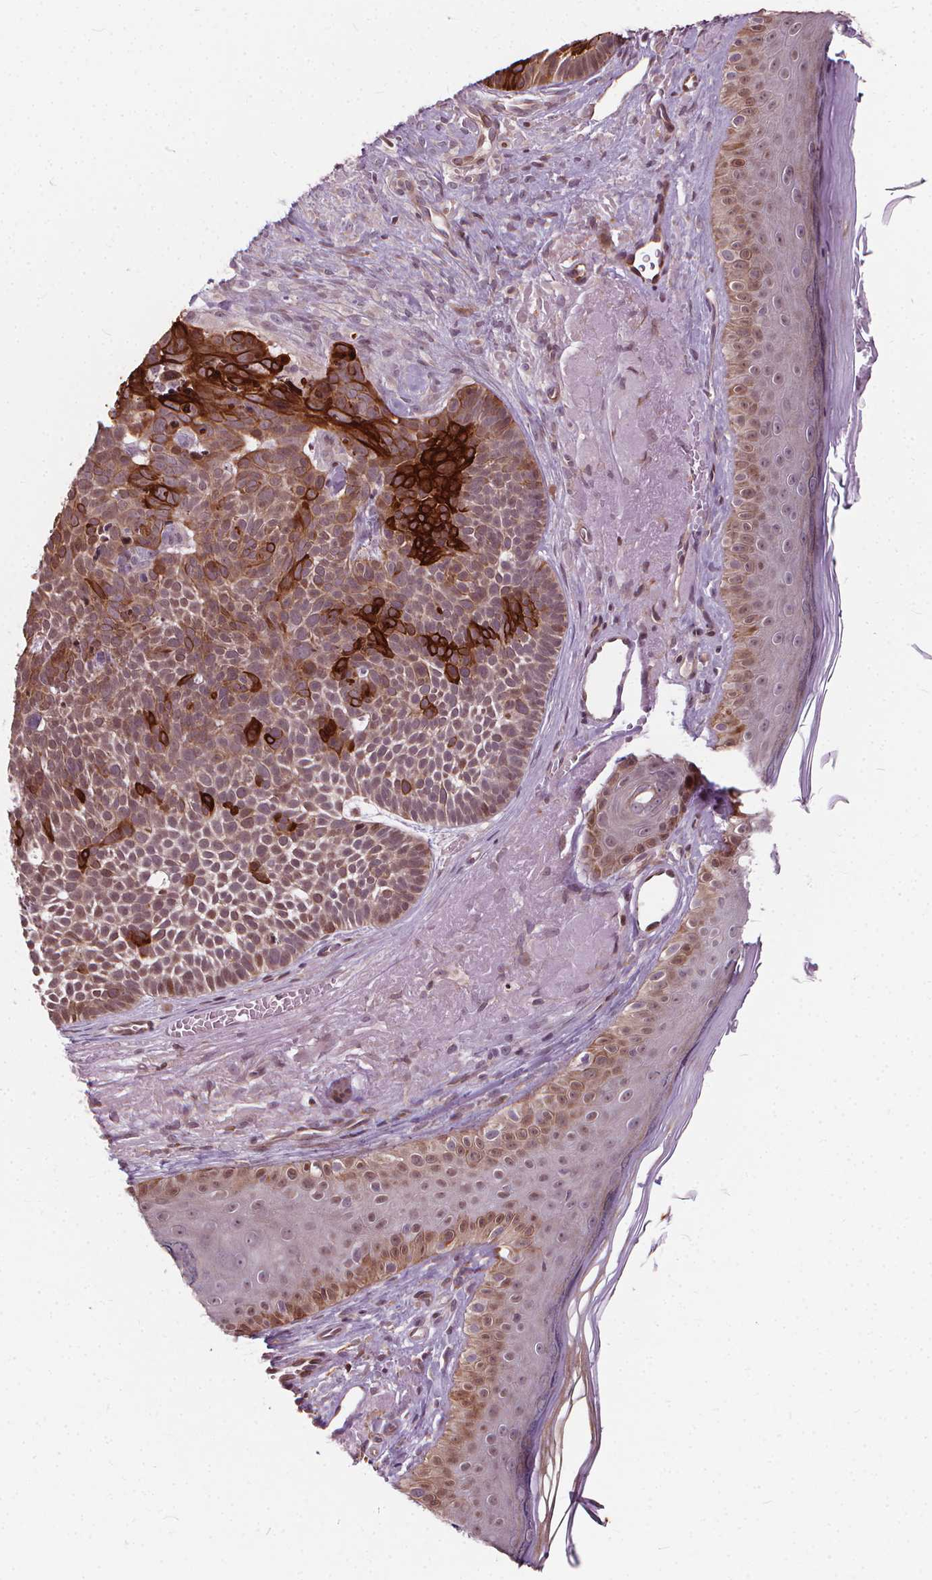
{"staining": {"intensity": "moderate", "quantity": ">75%", "location": "cytoplasmic/membranous"}, "tissue": "skin cancer", "cell_type": "Tumor cells", "image_type": "cancer", "snomed": [{"axis": "morphology", "description": "Basal cell carcinoma"}, {"axis": "topography", "description": "Skin"}], "caption": "Skin basal cell carcinoma tissue displays moderate cytoplasmic/membranous expression in about >75% of tumor cells, visualized by immunohistochemistry.", "gene": "INPP5E", "patient": {"sex": "male", "age": 81}}